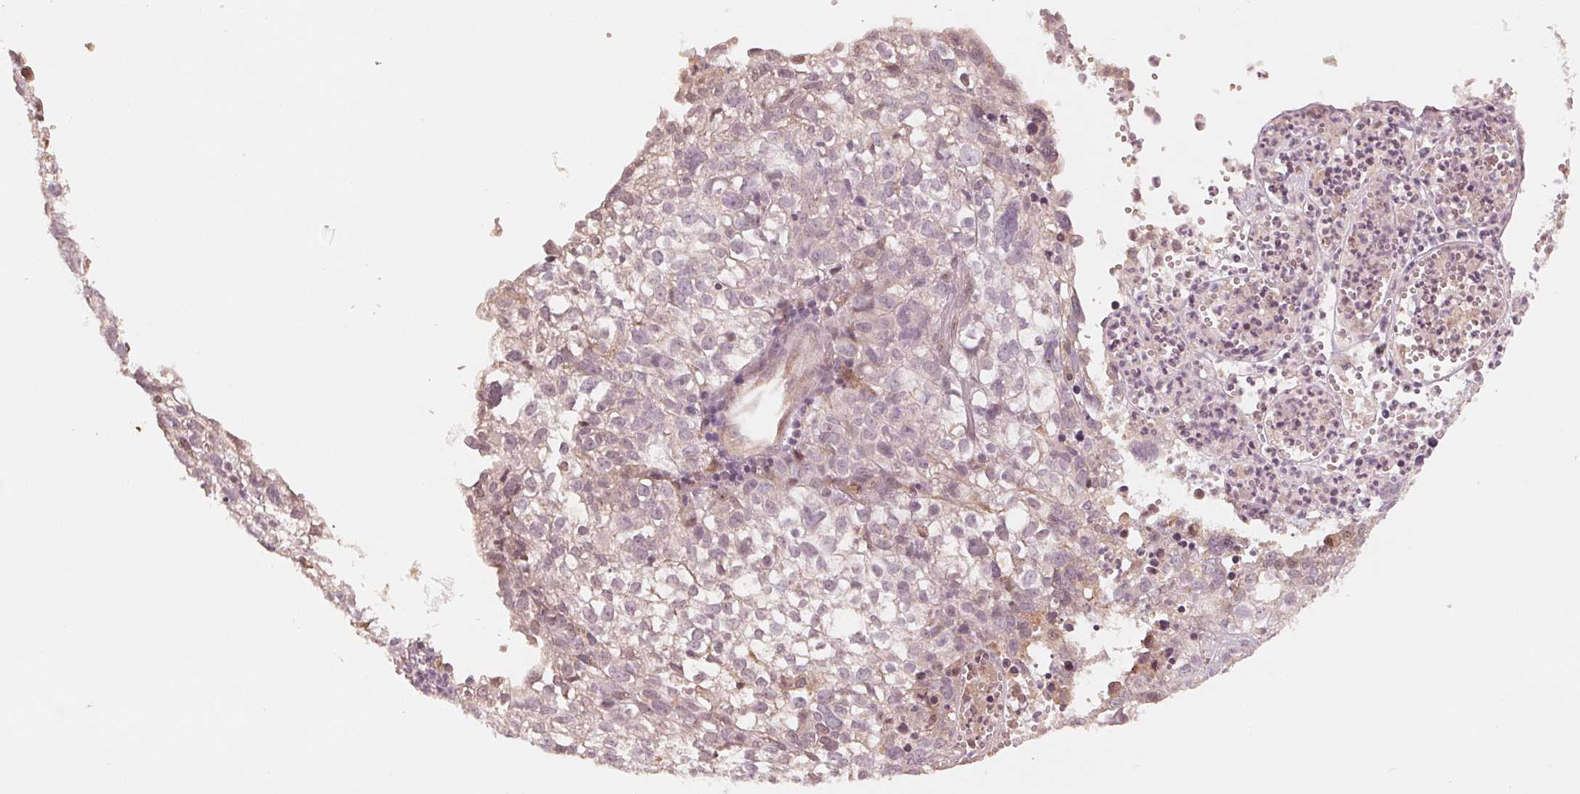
{"staining": {"intensity": "negative", "quantity": "none", "location": "none"}, "tissue": "cervical cancer", "cell_type": "Tumor cells", "image_type": "cancer", "snomed": [{"axis": "morphology", "description": "Squamous cell carcinoma, NOS"}, {"axis": "topography", "description": "Cervix"}], "caption": "DAB (3,3'-diaminobenzidine) immunohistochemical staining of human cervical cancer (squamous cell carcinoma) shows no significant staining in tumor cells. (Stains: DAB IHC with hematoxylin counter stain, Microscopy: brightfield microscopy at high magnification).", "gene": "IL9R", "patient": {"sex": "female", "age": 55}}